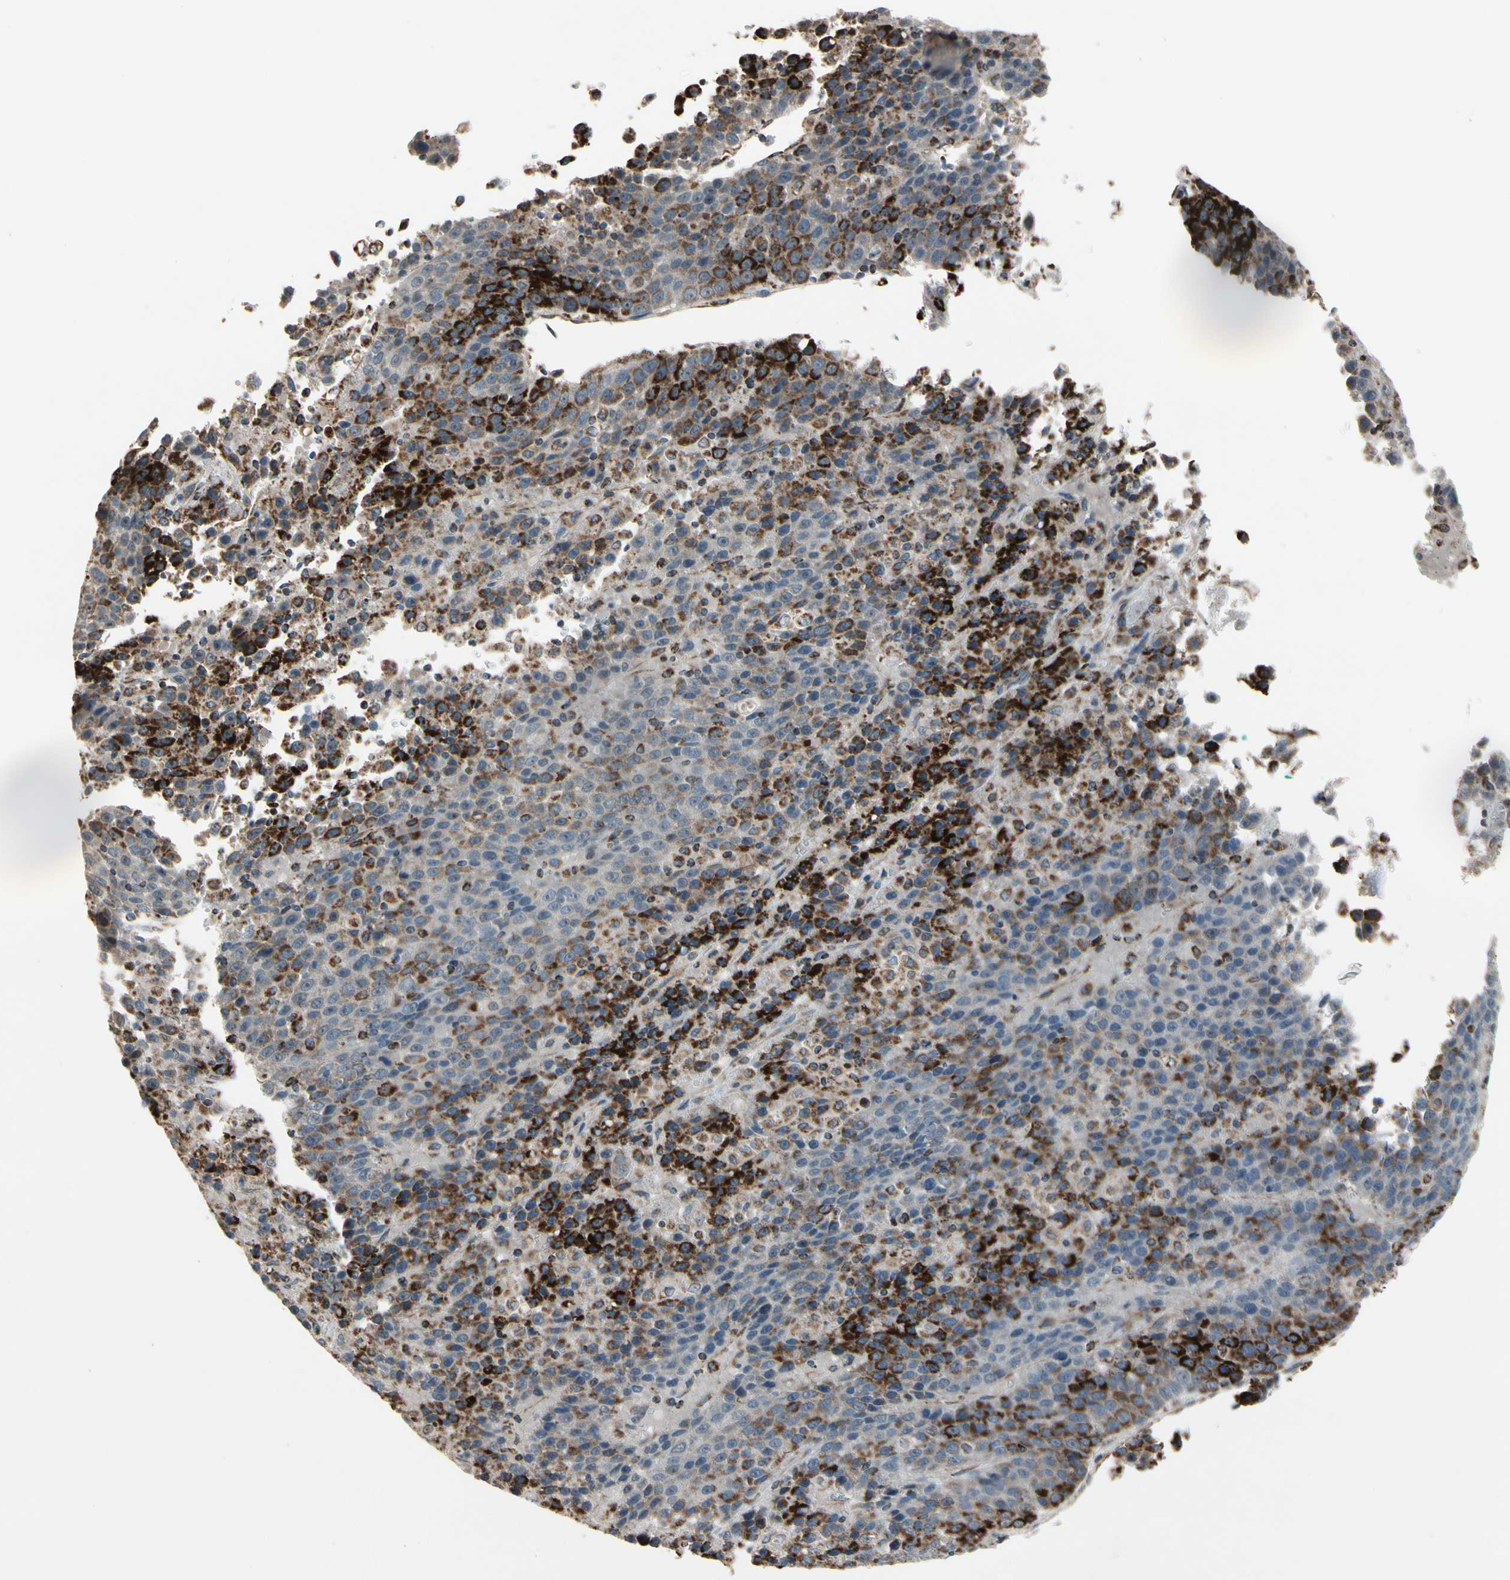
{"staining": {"intensity": "moderate", "quantity": ">75%", "location": "cytoplasmic/membranous"}, "tissue": "liver cancer", "cell_type": "Tumor cells", "image_type": "cancer", "snomed": [{"axis": "morphology", "description": "Carcinoma, Hepatocellular, NOS"}, {"axis": "topography", "description": "Liver"}], "caption": "This histopathology image exhibits immunohistochemistry staining of human liver hepatocellular carcinoma, with medium moderate cytoplasmic/membranous positivity in about >75% of tumor cells.", "gene": "CPT1A", "patient": {"sex": "female", "age": 53}}